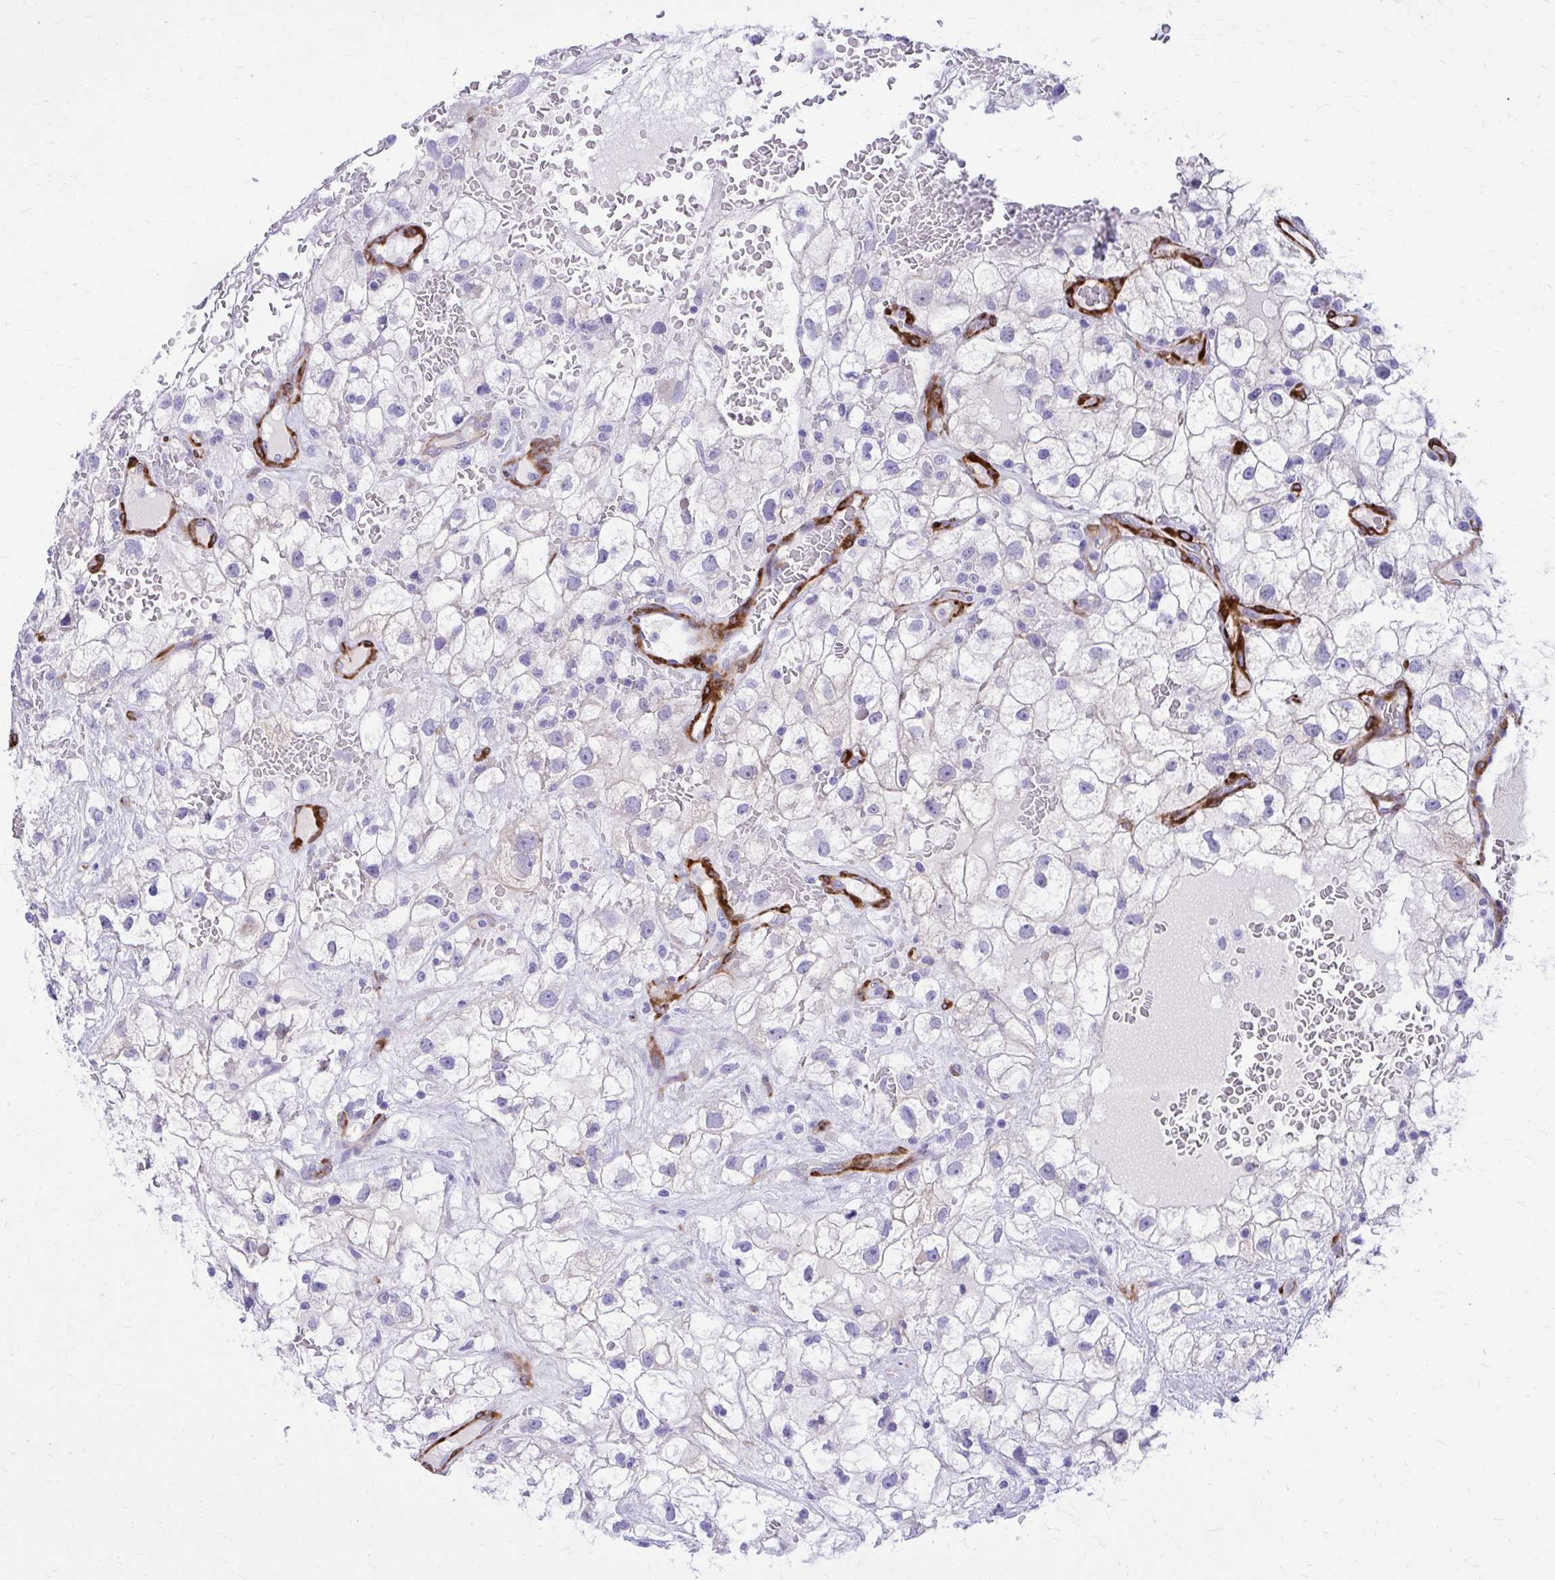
{"staining": {"intensity": "negative", "quantity": "none", "location": "none"}, "tissue": "renal cancer", "cell_type": "Tumor cells", "image_type": "cancer", "snomed": [{"axis": "morphology", "description": "Adenocarcinoma, NOS"}, {"axis": "topography", "description": "Kidney"}], "caption": "Immunohistochemistry (IHC) of human adenocarcinoma (renal) reveals no staining in tumor cells.", "gene": "EPB41L1", "patient": {"sex": "male", "age": 59}}